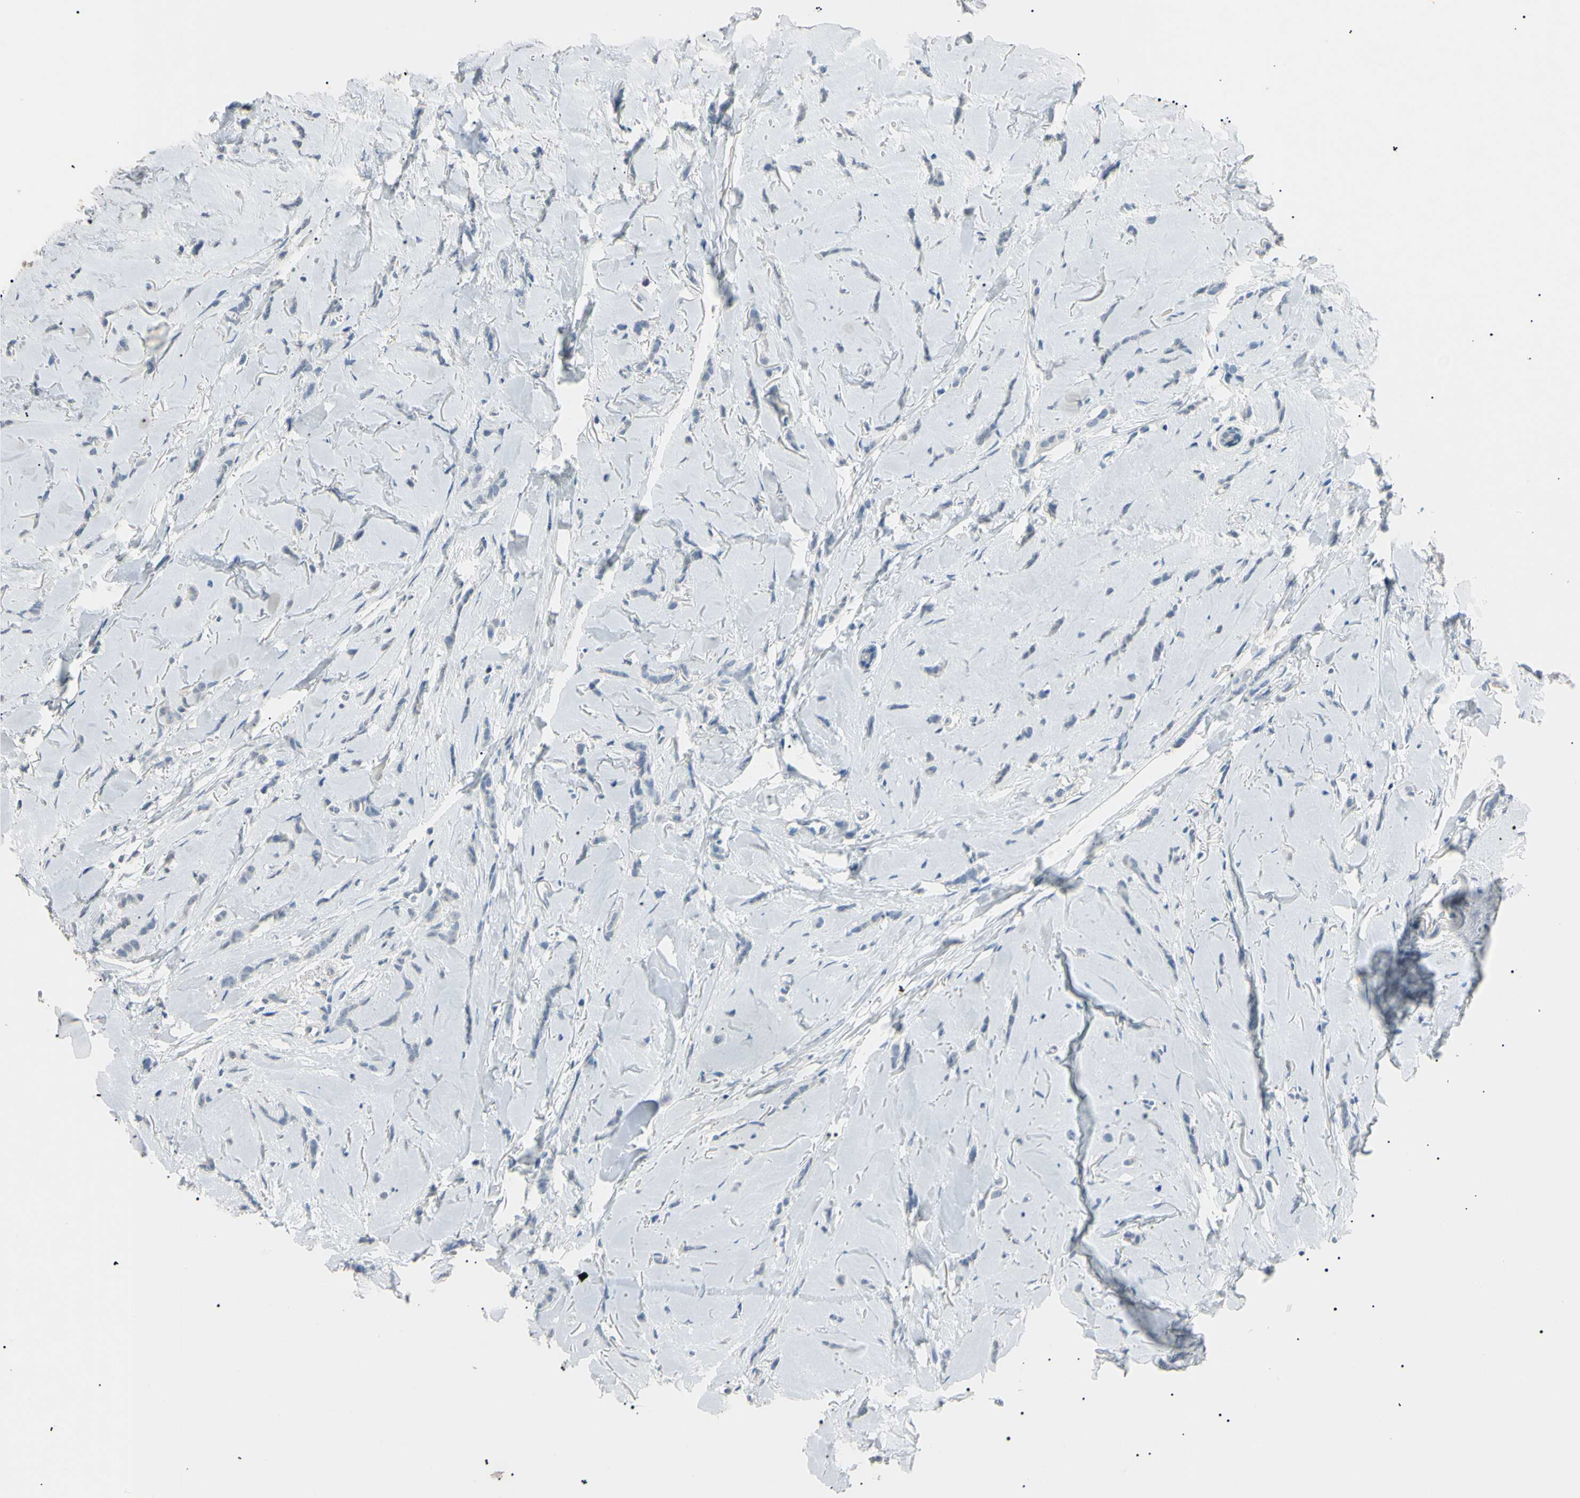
{"staining": {"intensity": "negative", "quantity": "none", "location": "none"}, "tissue": "breast cancer", "cell_type": "Tumor cells", "image_type": "cancer", "snomed": [{"axis": "morphology", "description": "Duct carcinoma"}, {"axis": "topography", "description": "Breast"}], "caption": "Immunohistochemical staining of breast cancer (invasive ductal carcinoma) displays no significant staining in tumor cells.", "gene": "CGB3", "patient": {"sex": "female", "age": 68}}